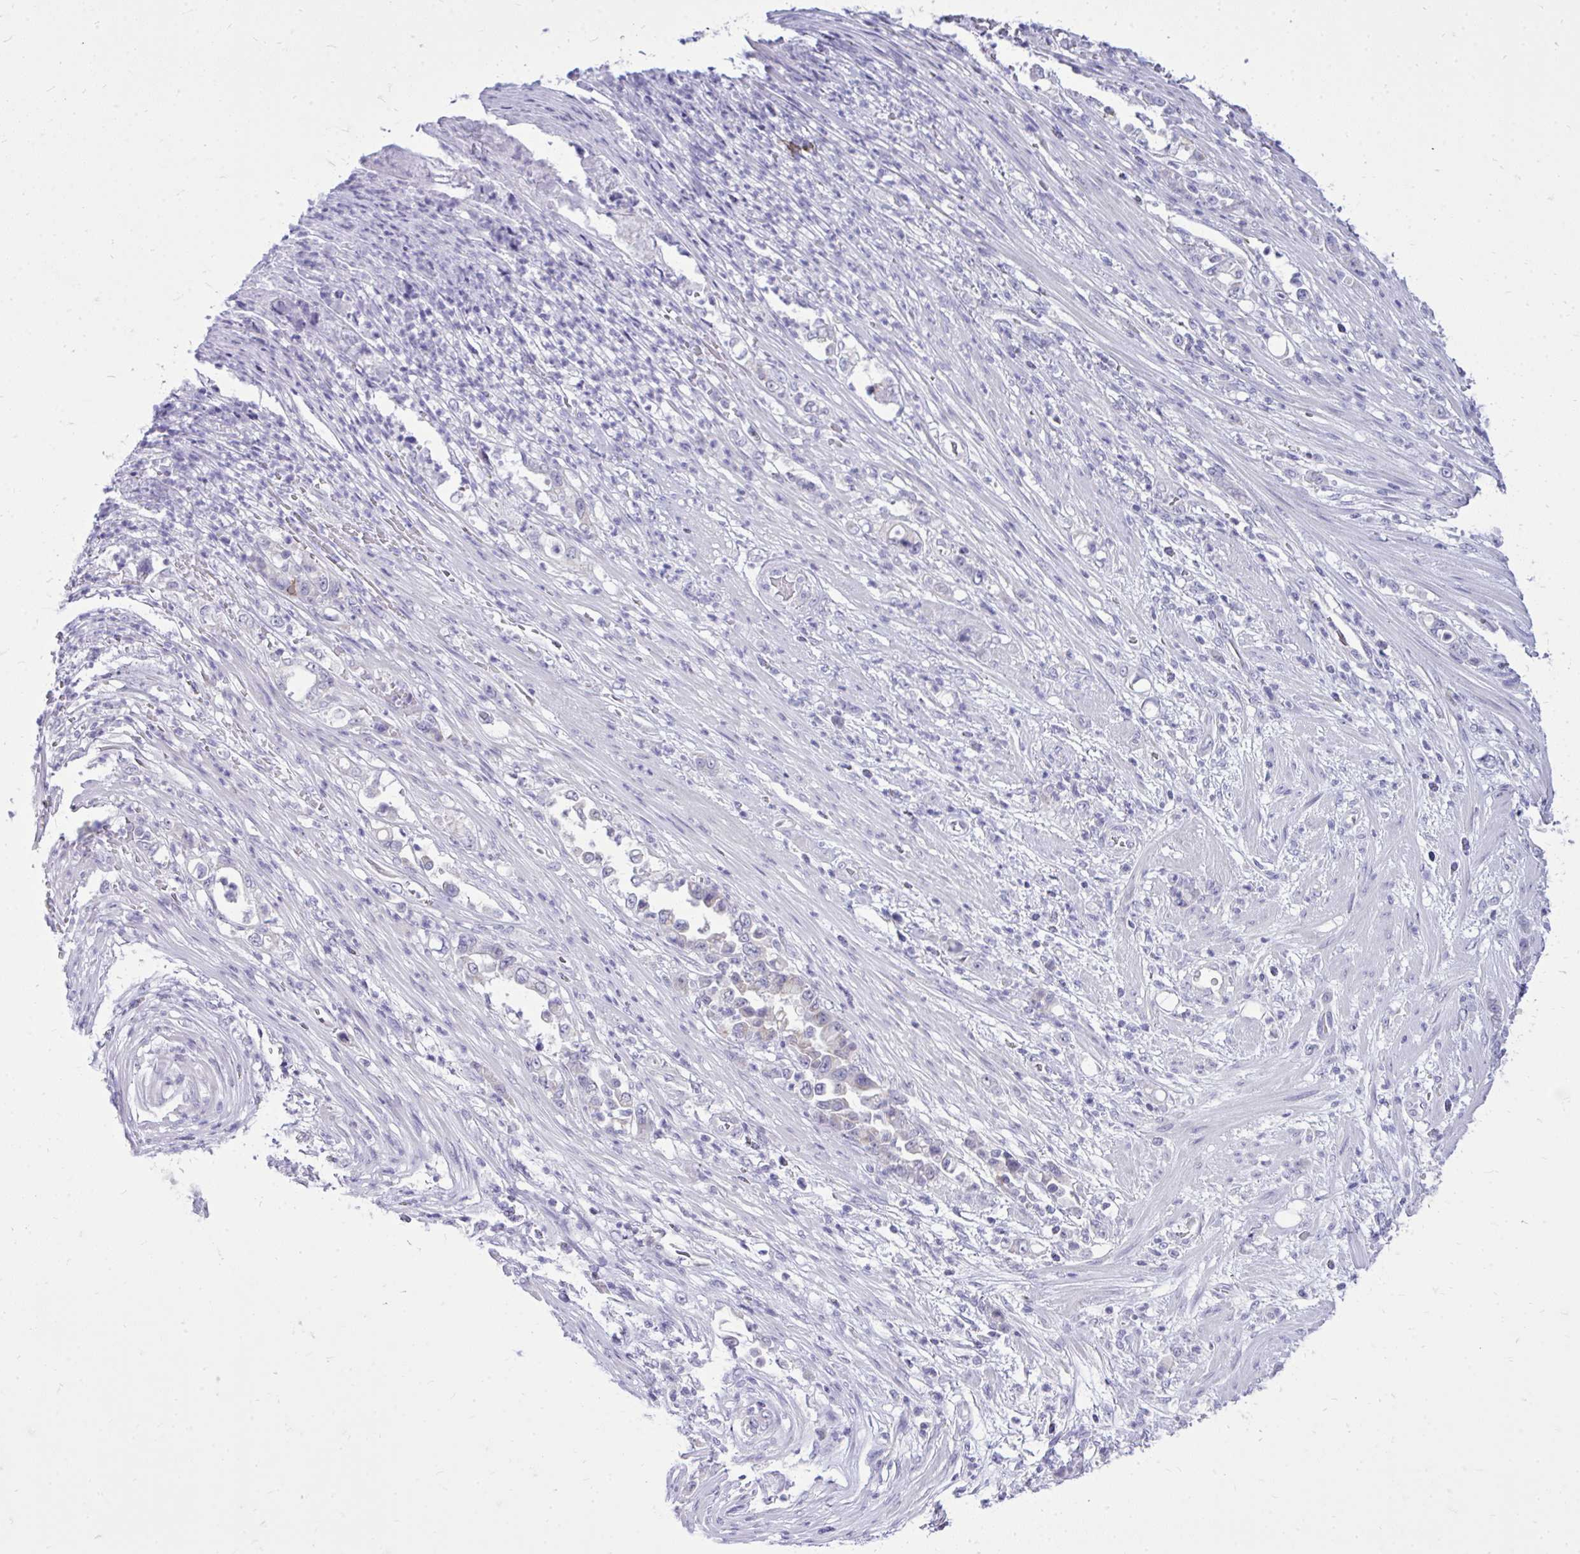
{"staining": {"intensity": "negative", "quantity": "none", "location": "none"}, "tissue": "stomach cancer", "cell_type": "Tumor cells", "image_type": "cancer", "snomed": [{"axis": "morphology", "description": "Normal tissue, NOS"}, {"axis": "morphology", "description": "Adenocarcinoma, NOS"}, {"axis": "topography", "description": "Stomach"}], "caption": "There is no significant expression in tumor cells of stomach cancer.", "gene": "SPTBN2", "patient": {"sex": "female", "age": 79}}